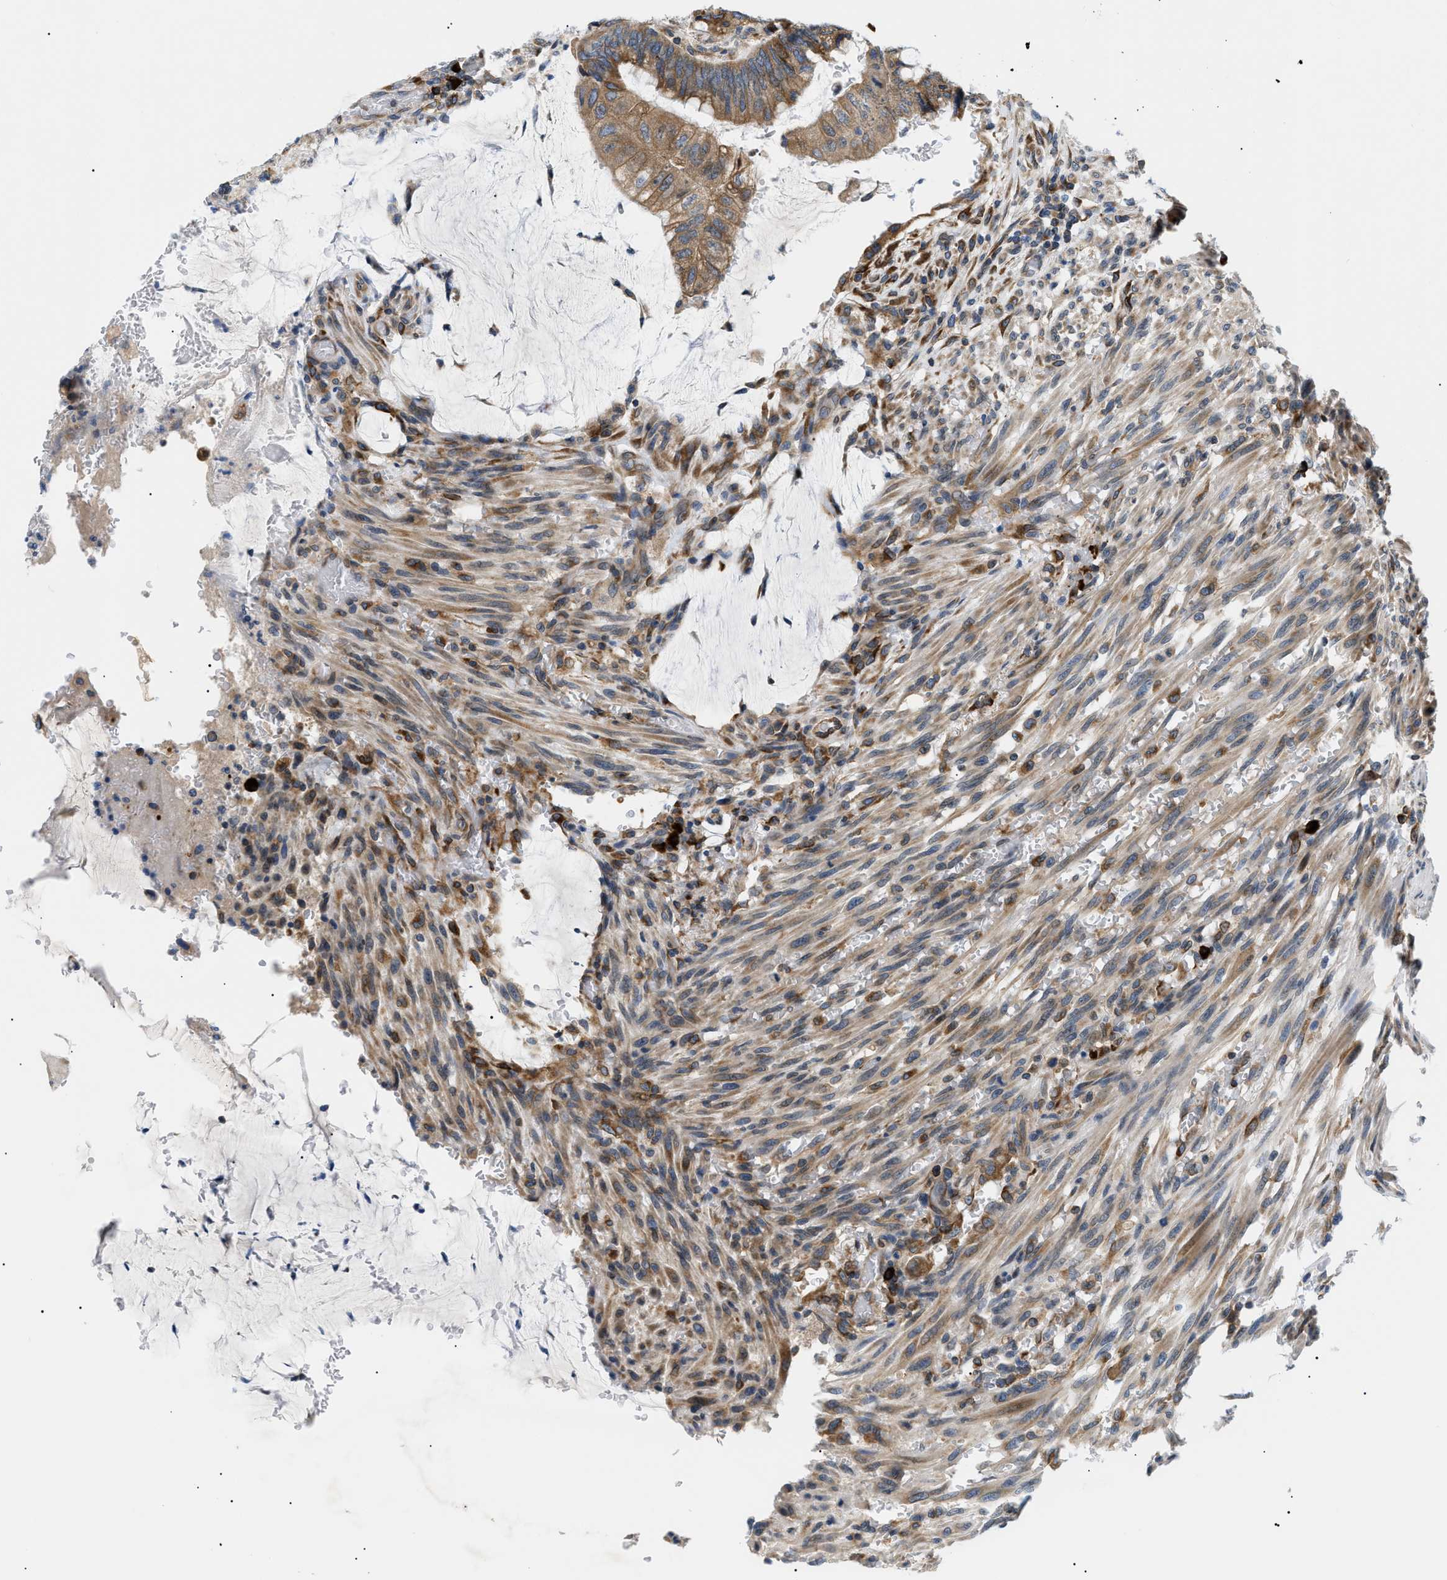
{"staining": {"intensity": "moderate", "quantity": ">75%", "location": "cytoplasmic/membranous"}, "tissue": "colorectal cancer", "cell_type": "Tumor cells", "image_type": "cancer", "snomed": [{"axis": "morphology", "description": "Normal tissue, NOS"}, {"axis": "morphology", "description": "Adenocarcinoma, NOS"}, {"axis": "topography", "description": "Rectum"}], "caption": "IHC photomicrograph of neoplastic tissue: colorectal adenocarcinoma stained using IHC demonstrates medium levels of moderate protein expression localized specifically in the cytoplasmic/membranous of tumor cells, appearing as a cytoplasmic/membranous brown color.", "gene": "DERL1", "patient": {"sex": "male", "age": 92}}